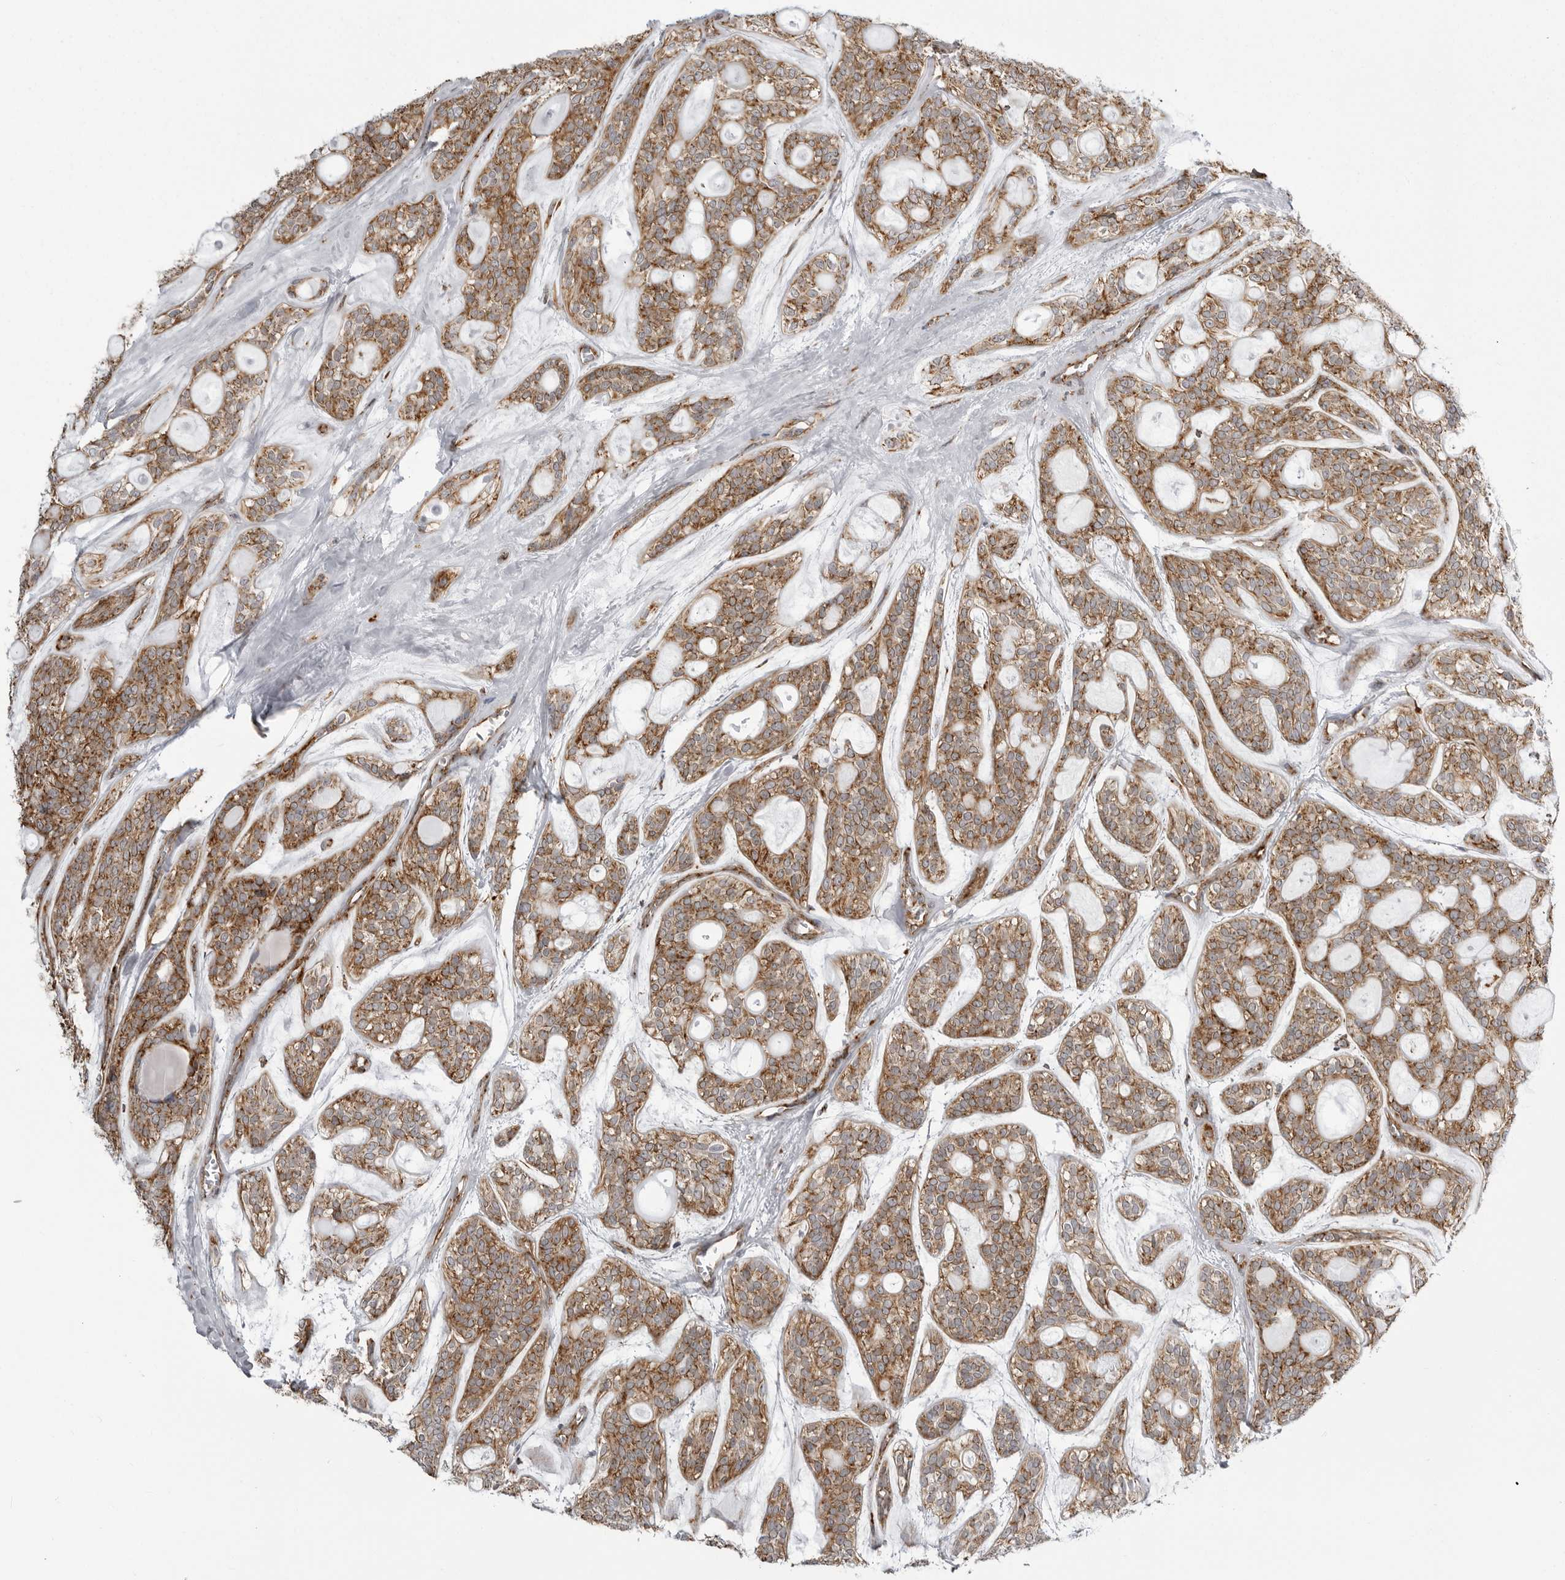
{"staining": {"intensity": "moderate", "quantity": ">75%", "location": "cytoplasmic/membranous"}, "tissue": "head and neck cancer", "cell_type": "Tumor cells", "image_type": "cancer", "snomed": [{"axis": "morphology", "description": "Adenocarcinoma, NOS"}, {"axis": "topography", "description": "Head-Neck"}], "caption": "Tumor cells show moderate cytoplasmic/membranous positivity in approximately >75% of cells in head and neck adenocarcinoma.", "gene": "FH", "patient": {"sex": "male", "age": 66}}